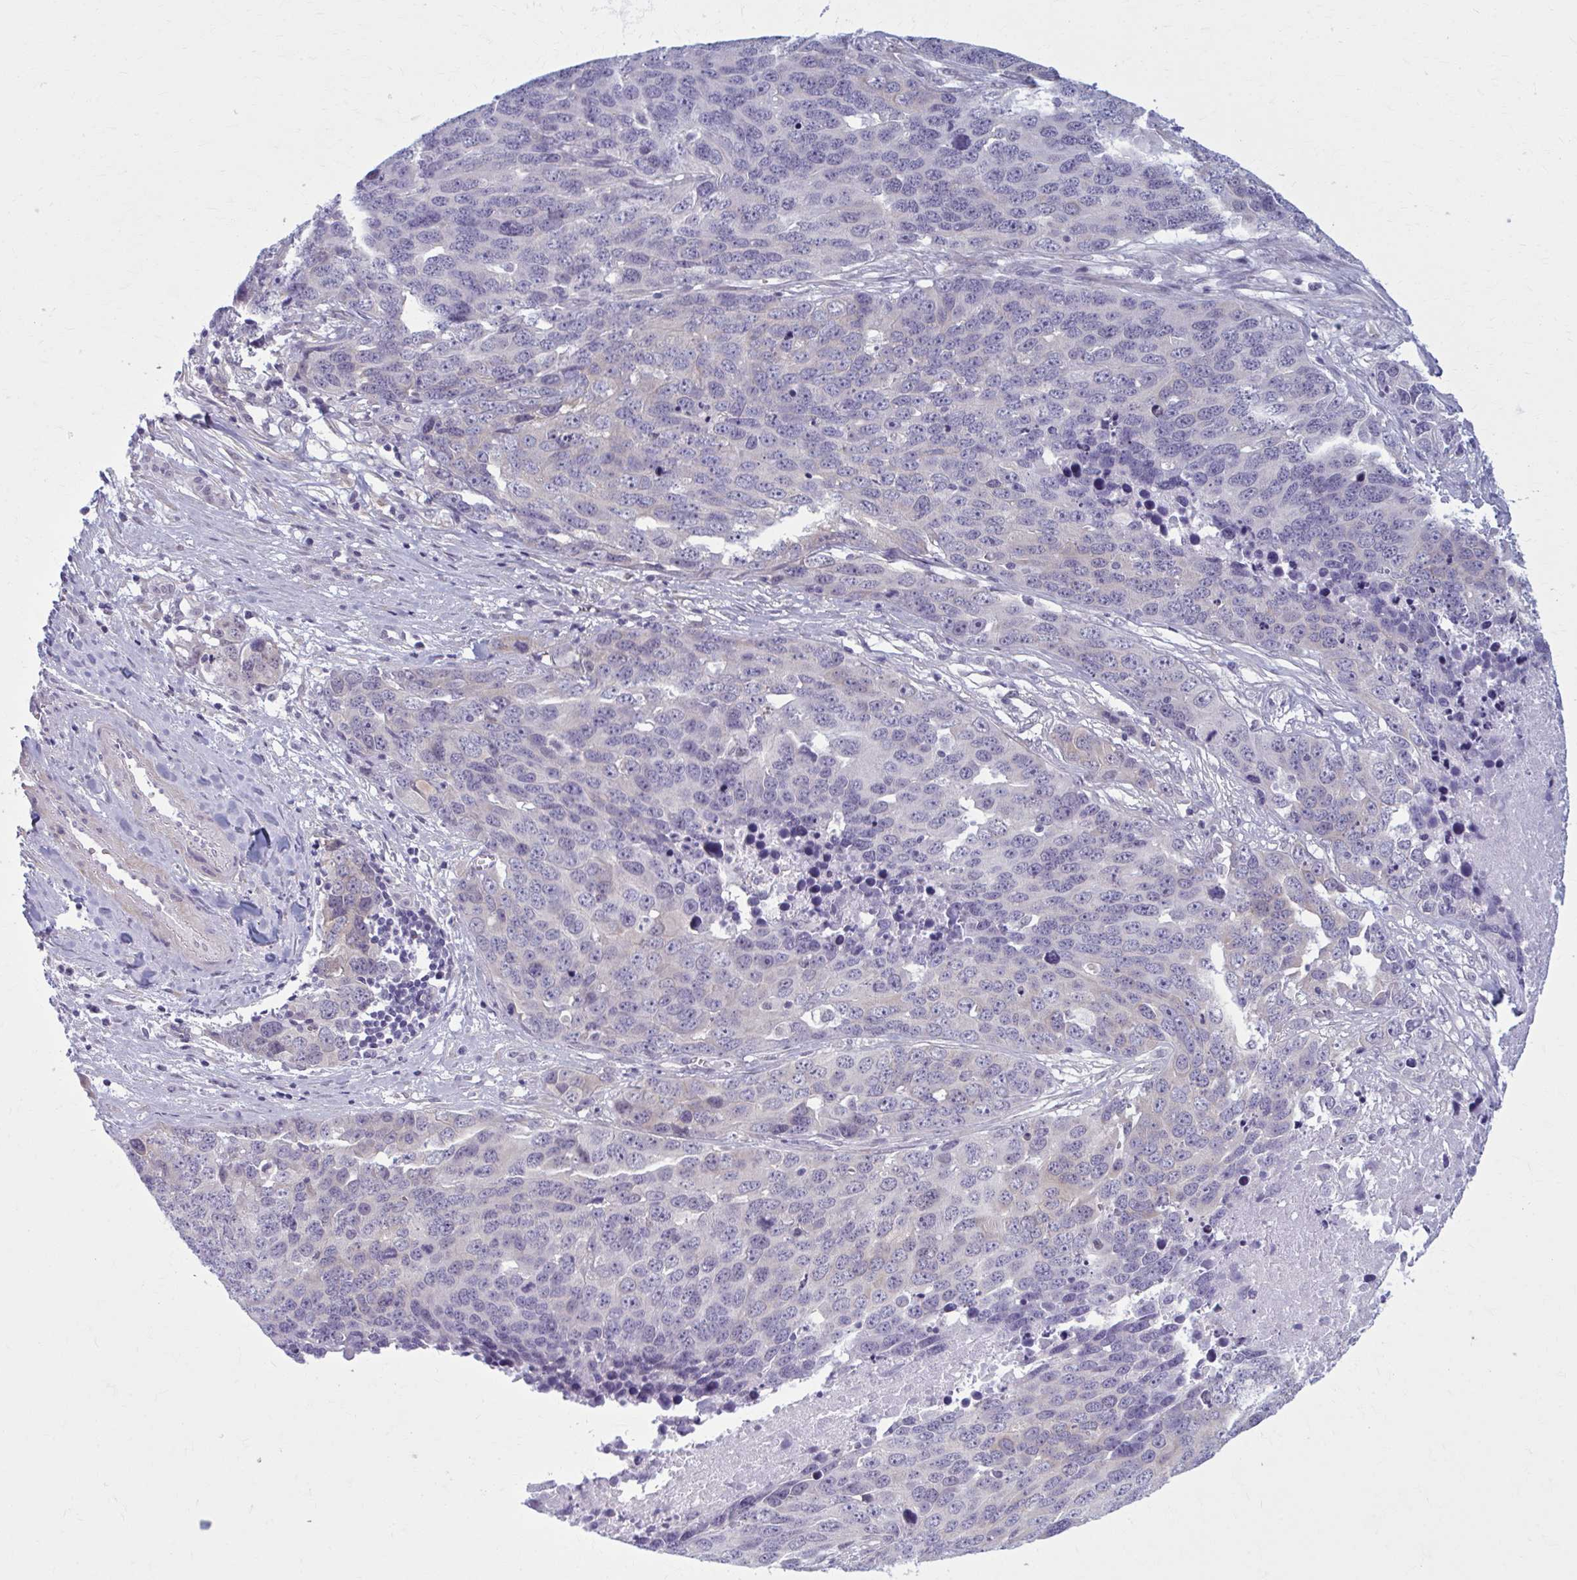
{"staining": {"intensity": "negative", "quantity": "none", "location": "none"}, "tissue": "ovarian cancer", "cell_type": "Tumor cells", "image_type": "cancer", "snomed": [{"axis": "morphology", "description": "Cystadenocarcinoma, serous, NOS"}, {"axis": "topography", "description": "Ovary"}], "caption": "Tumor cells are negative for brown protein staining in ovarian cancer.", "gene": "NUMBL", "patient": {"sex": "female", "age": 76}}